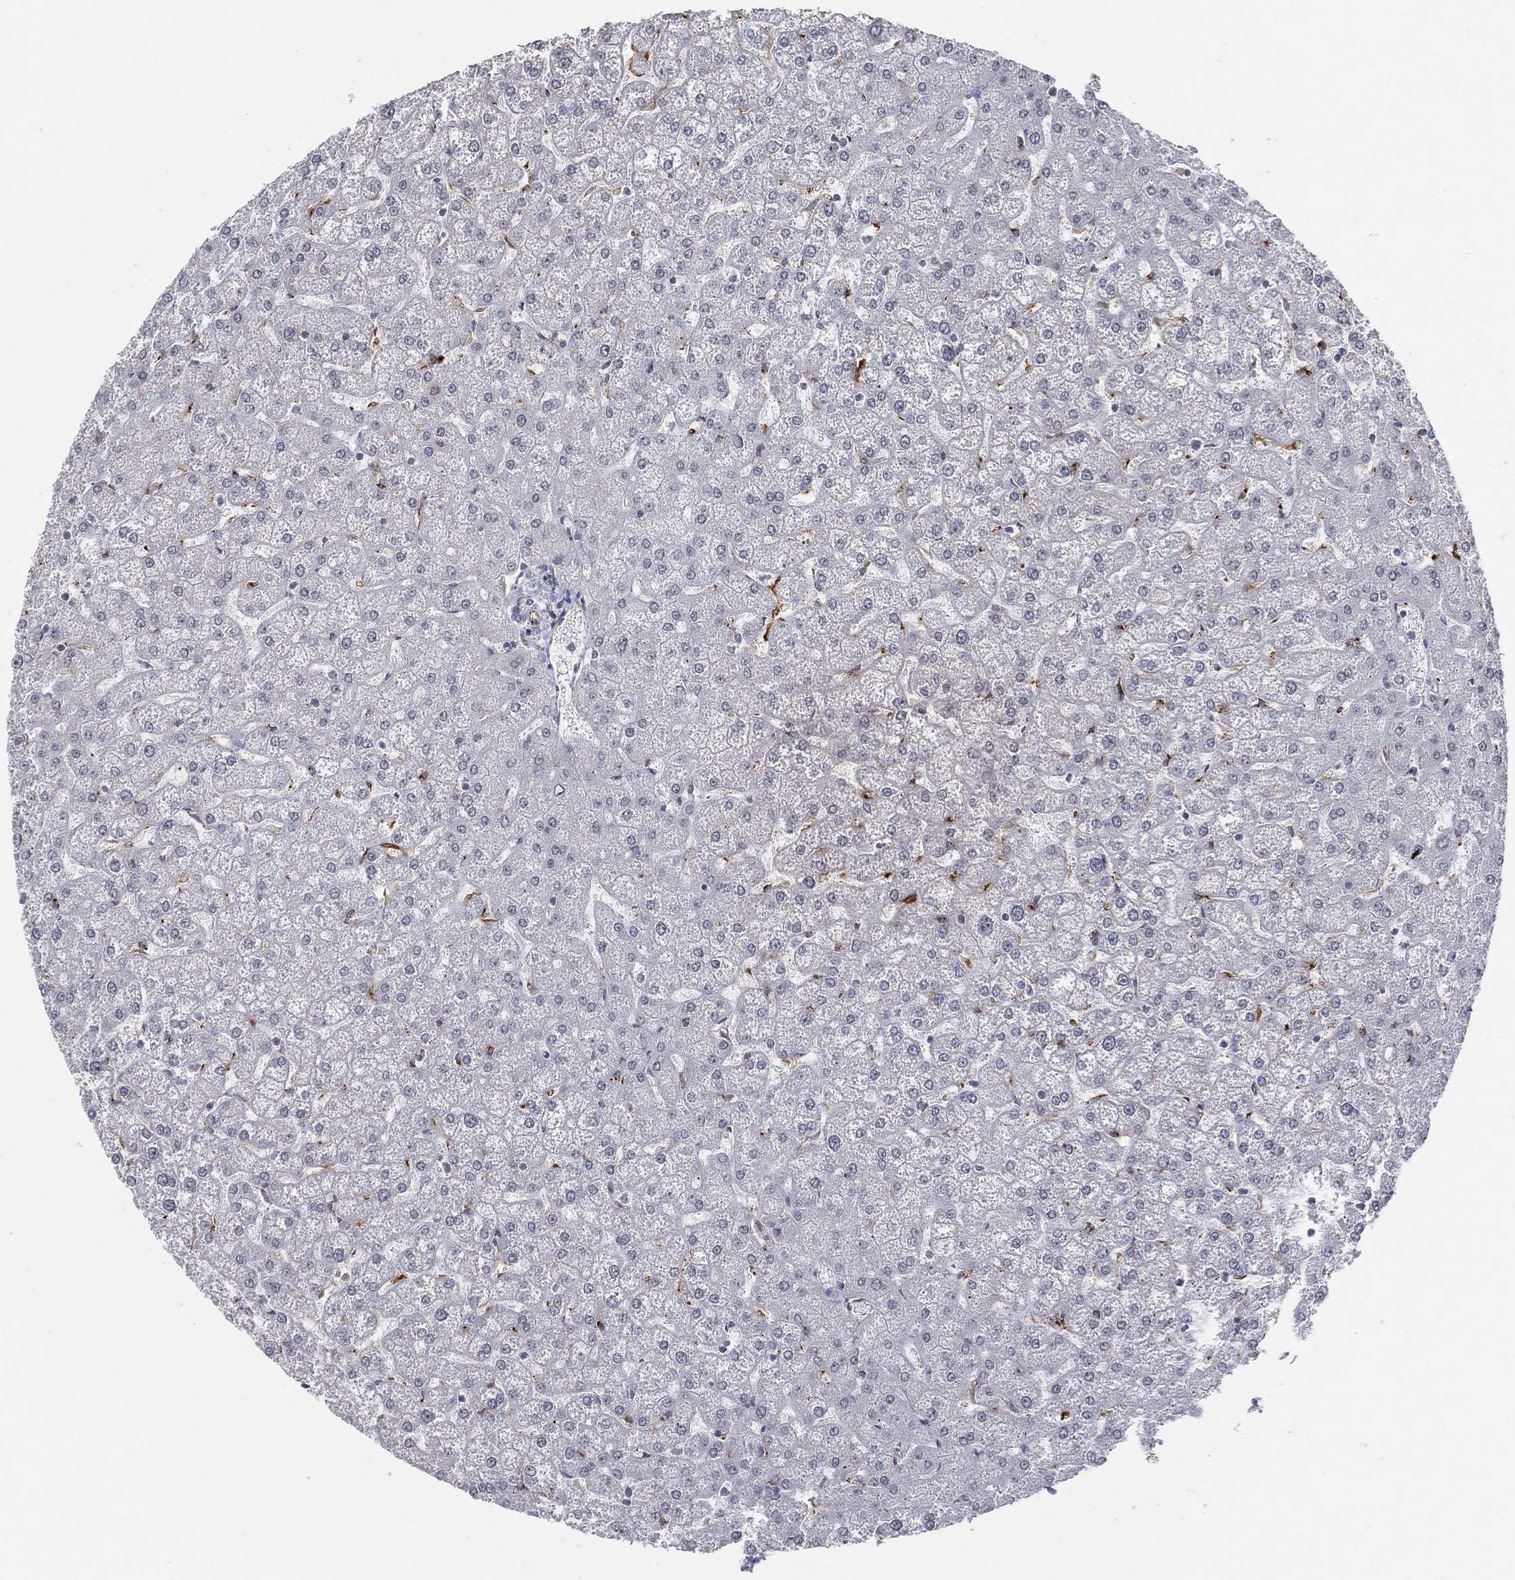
{"staining": {"intensity": "negative", "quantity": "none", "location": "none"}, "tissue": "liver", "cell_type": "Cholangiocytes", "image_type": "normal", "snomed": [{"axis": "morphology", "description": "Normal tissue, NOS"}, {"axis": "topography", "description": "Liver"}], "caption": "DAB (3,3'-diaminobenzidine) immunohistochemical staining of unremarkable liver shows no significant expression in cholangiocytes.", "gene": "TP53RK", "patient": {"sex": "female", "age": 32}}